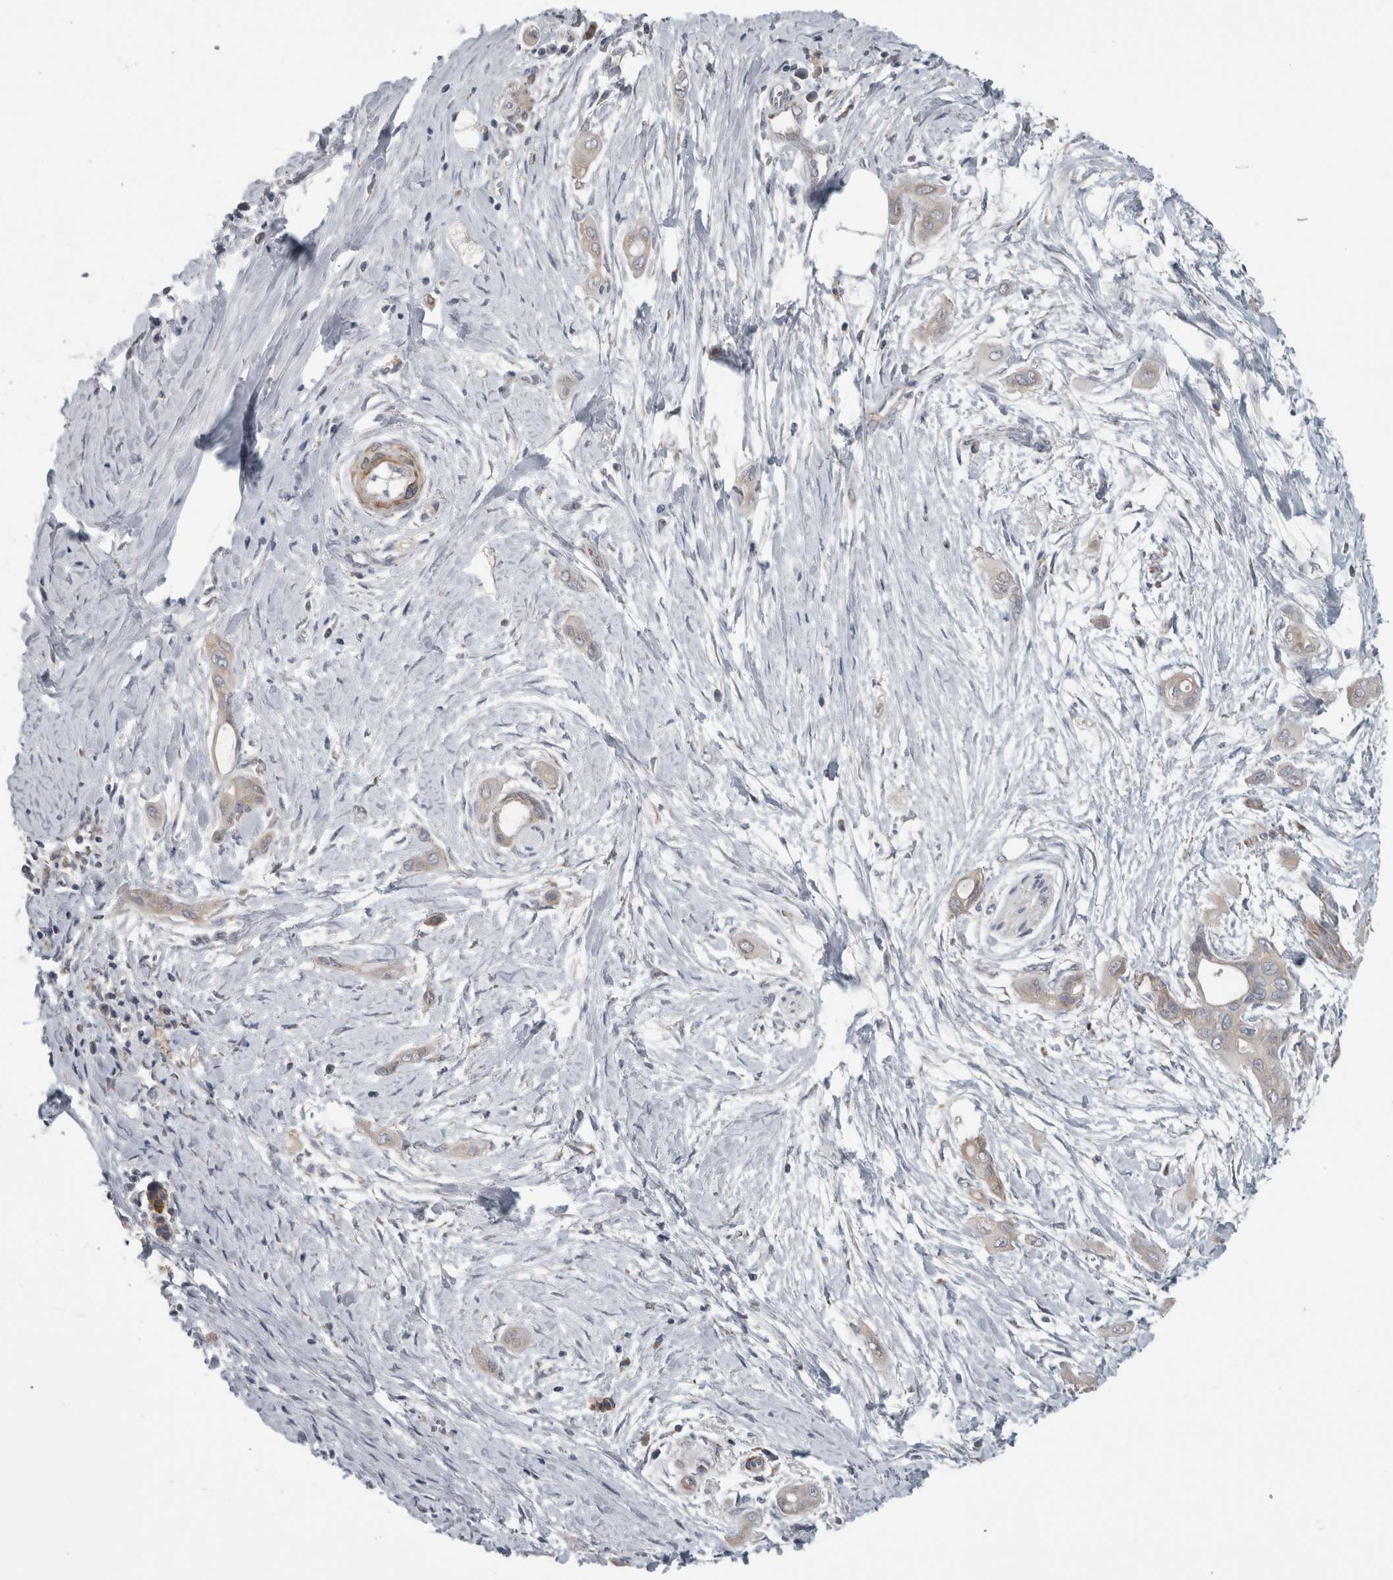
{"staining": {"intensity": "weak", "quantity": "<25%", "location": "cytoplasmic/membranous"}, "tissue": "pancreatic cancer", "cell_type": "Tumor cells", "image_type": "cancer", "snomed": [{"axis": "morphology", "description": "Adenocarcinoma, NOS"}, {"axis": "topography", "description": "Pancreas"}], "caption": "Protein analysis of pancreatic cancer (adenocarcinoma) demonstrates no significant expression in tumor cells.", "gene": "ARMC1", "patient": {"sex": "male", "age": 59}}